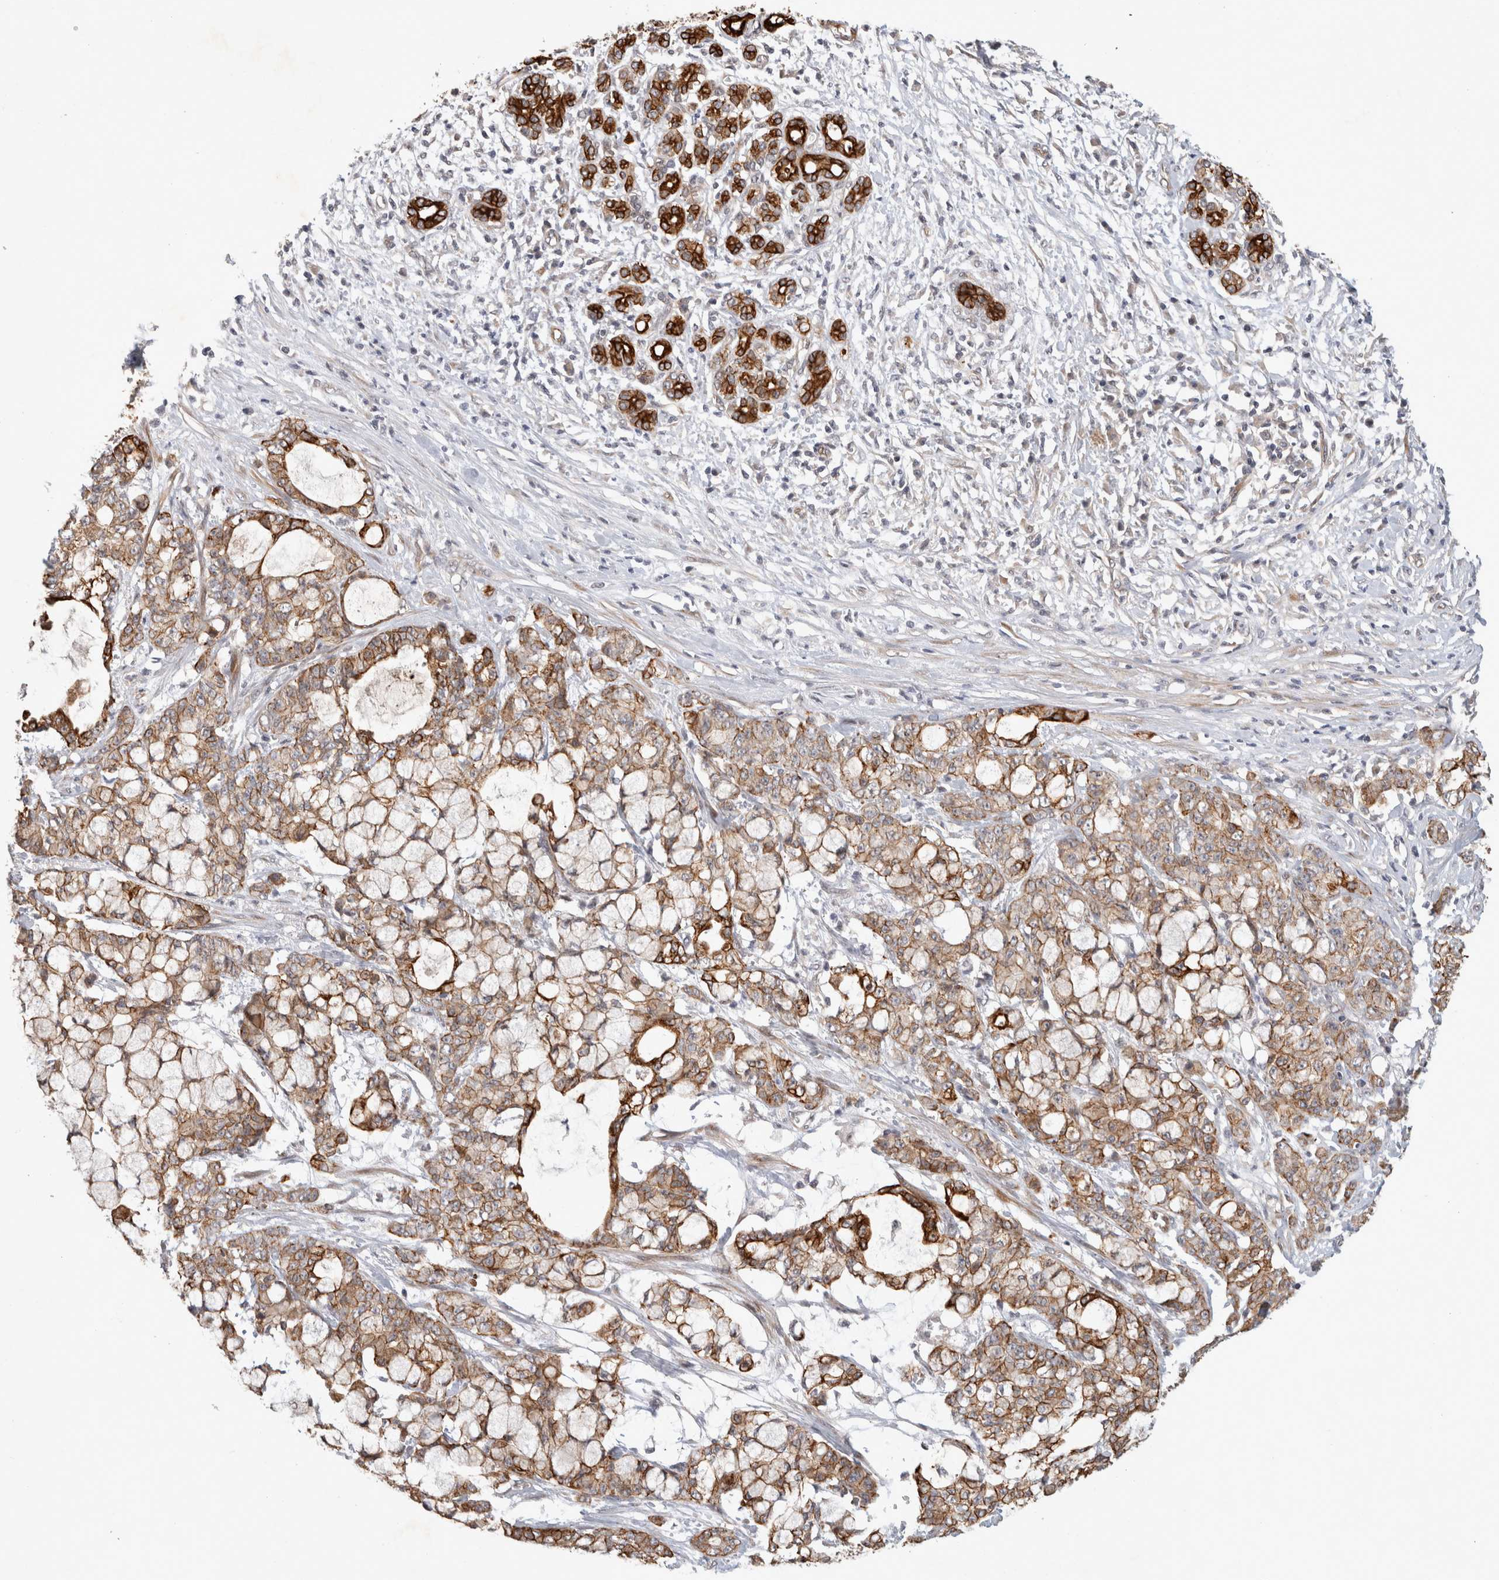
{"staining": {"intensity": "moderate", "quantity": ">75%", "location": "cytoplasmic/membranous"}, "tissue": "pancreatic cancer", "cell_type": "Tumor cells", "image_type": "cancer", "snomed": [{"axis": "morphology", "description": "Adenocarcinoma, NOS"}, {"axis": "topography", "description": "Pancreas"}], "caption": "Immunohistochemical staining of human adenocarcinoma (pancreatic) displays medium levels of moderate cytoplasmic/membranous positivity in approximately >75% of tumor cells.", "gene": "CRISPLD1", "patient": {"sex": "female", "age": 73}}